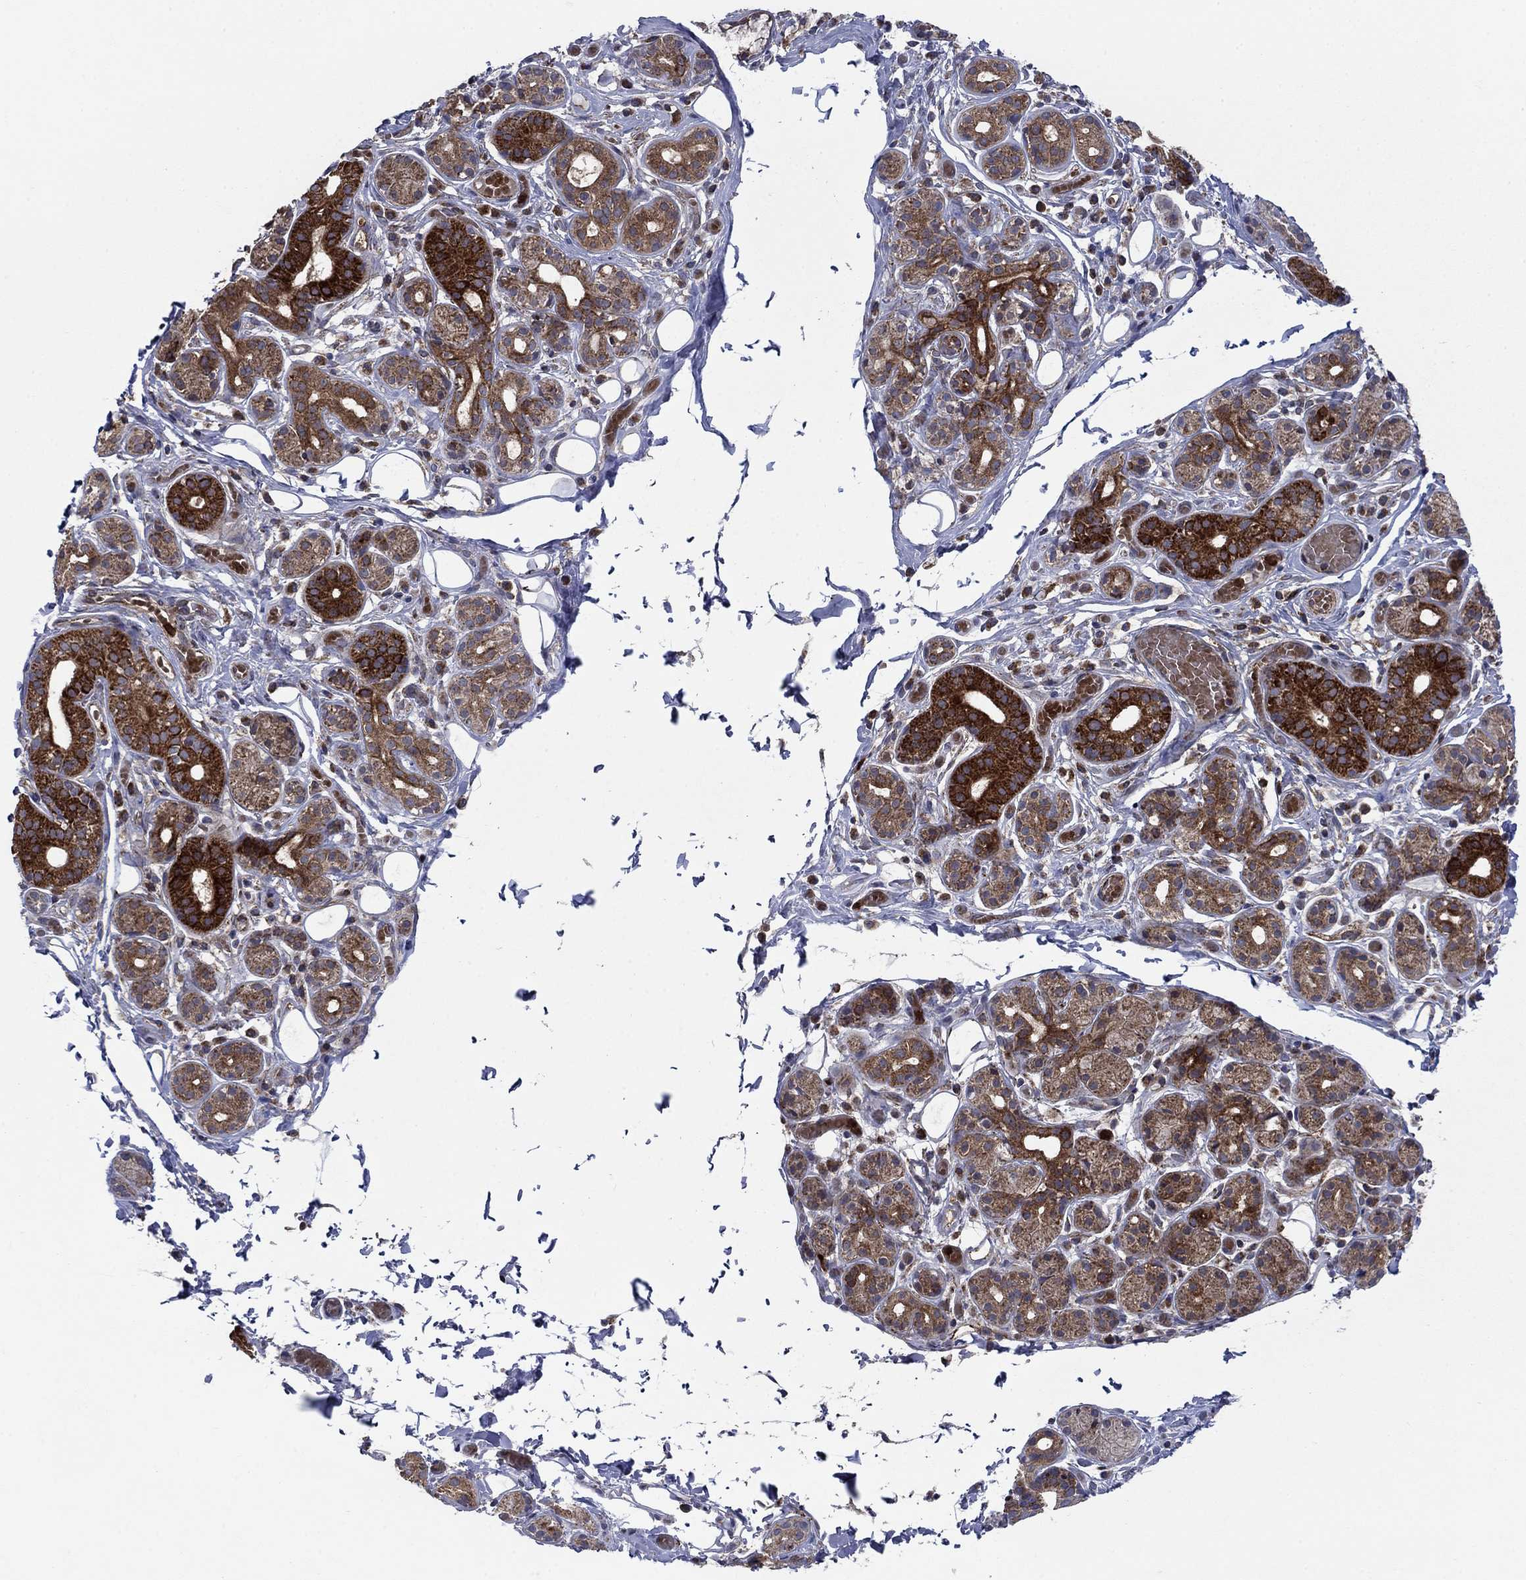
{"staining": {"intensity": "strong", "quantity": "<25%", "location": "cytoplasmic/membranous"}, "tissue": "salivary gland", "cell_type": "Glandular cells", "image_type": "normal", "snomed": [{"axis": "morphology", "description": "Normal tissue, NOS"}, {"axis": "topography", "description": "Salivary gland"}, {"axis": "topography", "description": "Peripheral nerve tissue"}], "caption": "Salivary gland stained with DAB immunohistochemistry (IHC) displays medium levels of strong cytoplasmic/membranous expression in approximately <25% of glandular cells.", "gene": "RNF19B", "patient": {"sex": "male", "age": 71}}